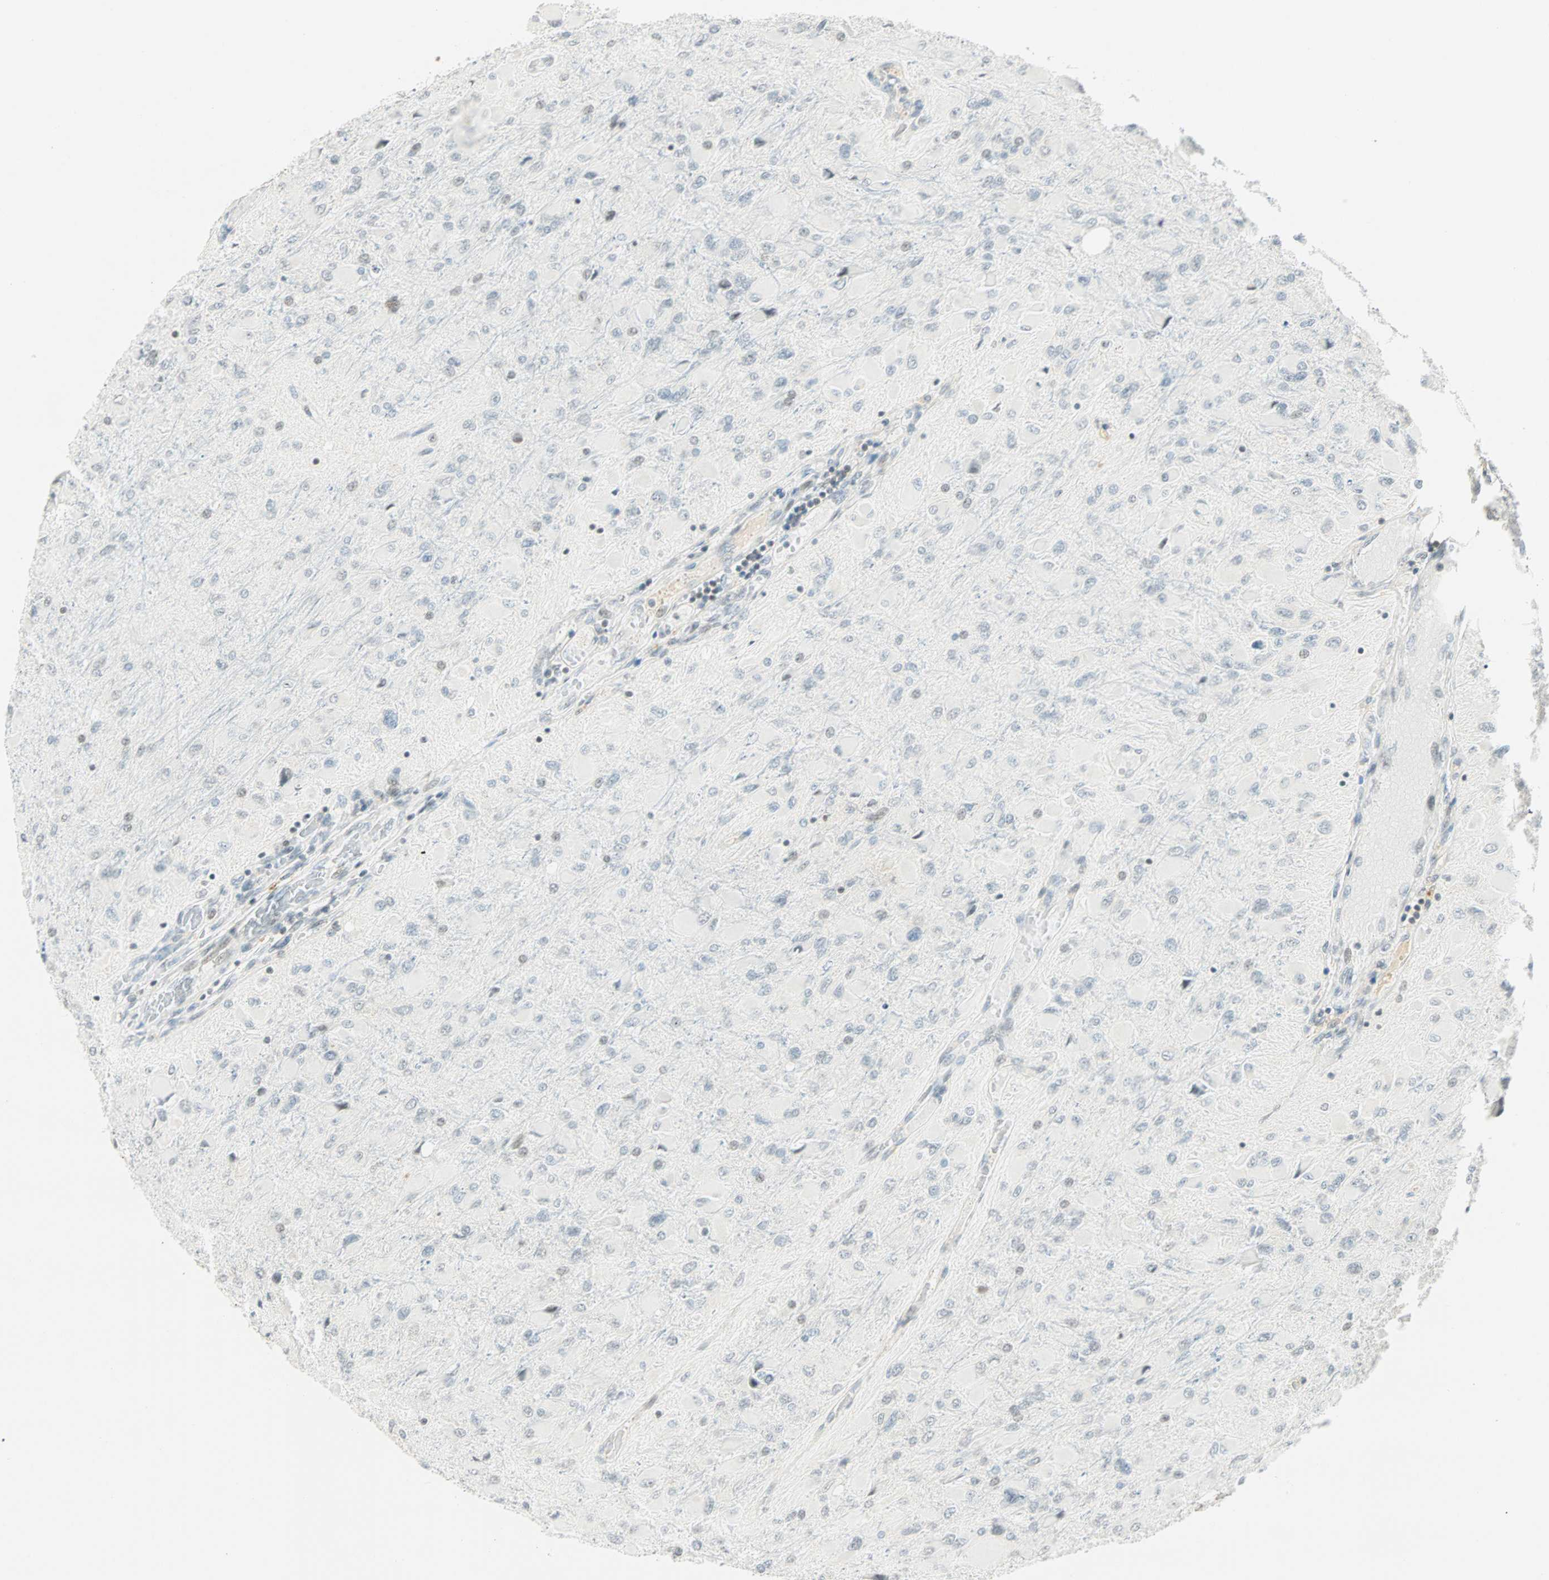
{"staining": {"intensity": "weak", "quantity": "<25%", "location": "nuclear"}, "tissue": "glioma", "cell_type": "Tumor cells", "image_type": "cancer", "snomed": [{"axis": "morphology", "description": "Glioma, malignant, High grade"}, {"axis": "topography", "description": "Cerebral cortex"}], "caption": "Tumor cells show no significant protein expression in glioma.", "gene": "SMAD3", "patient": {"sex": "female", "age": 36}}